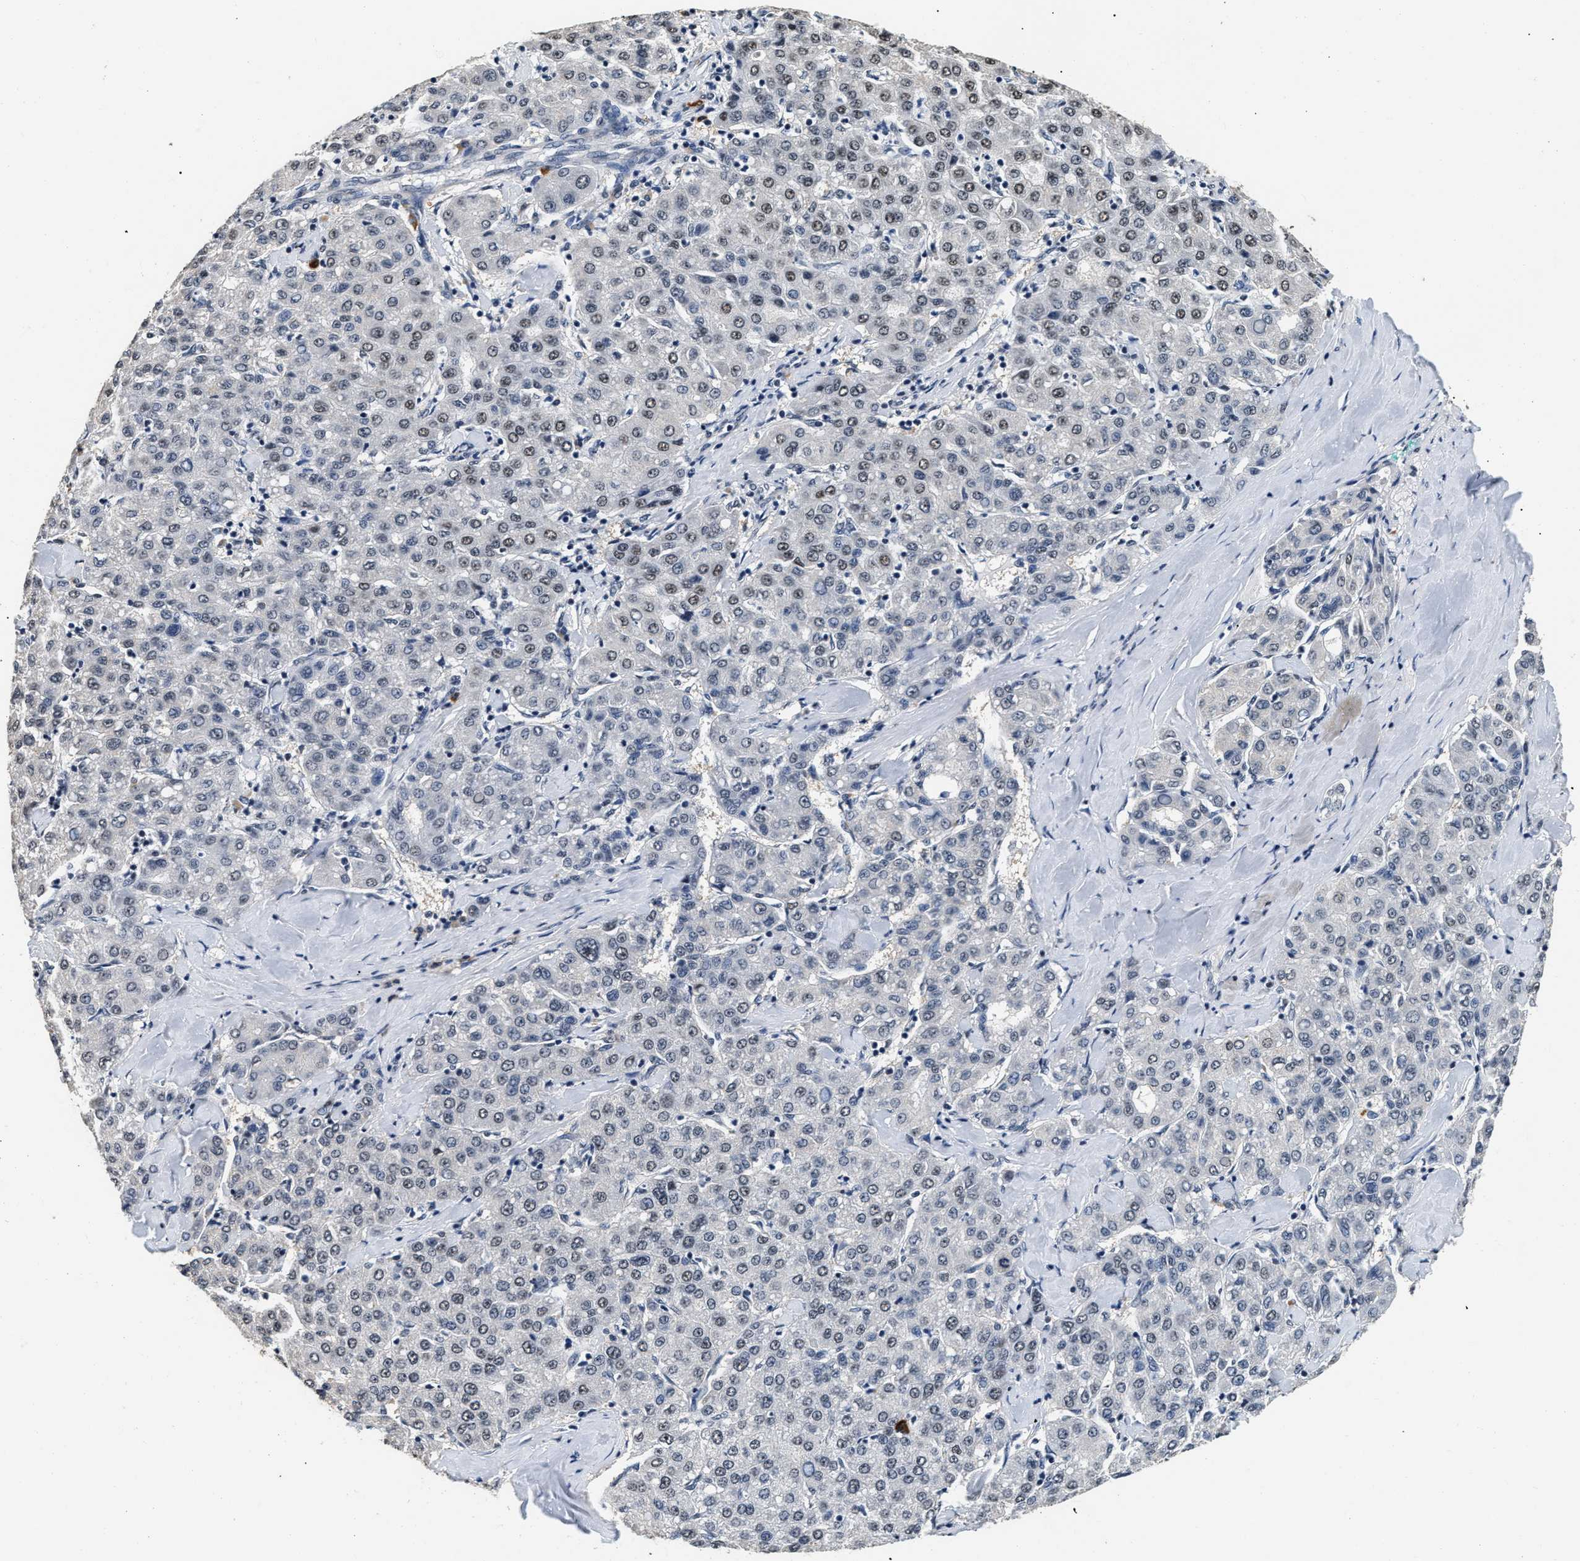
{"staining": {"intensity": "weak", "quantity": "<25%", "location": "nuclear"}, "tissue": "liver cancer", "cell_type": "Tumor cells", "image_type": "cancer", "snomed": [{"axis": "morphology", "description": "Carcinoma, Hepatocellular, NOS"}, {"axis": "topography", "description": "Liver"}], "caption": "The immunohistochemistry (IHC) micrograph has no significant staining in tumor cells of hepatocellular carcinoma (liver) tissue.", "gene": "THOC1", "patient": {"sex": "male", "age": 65}}